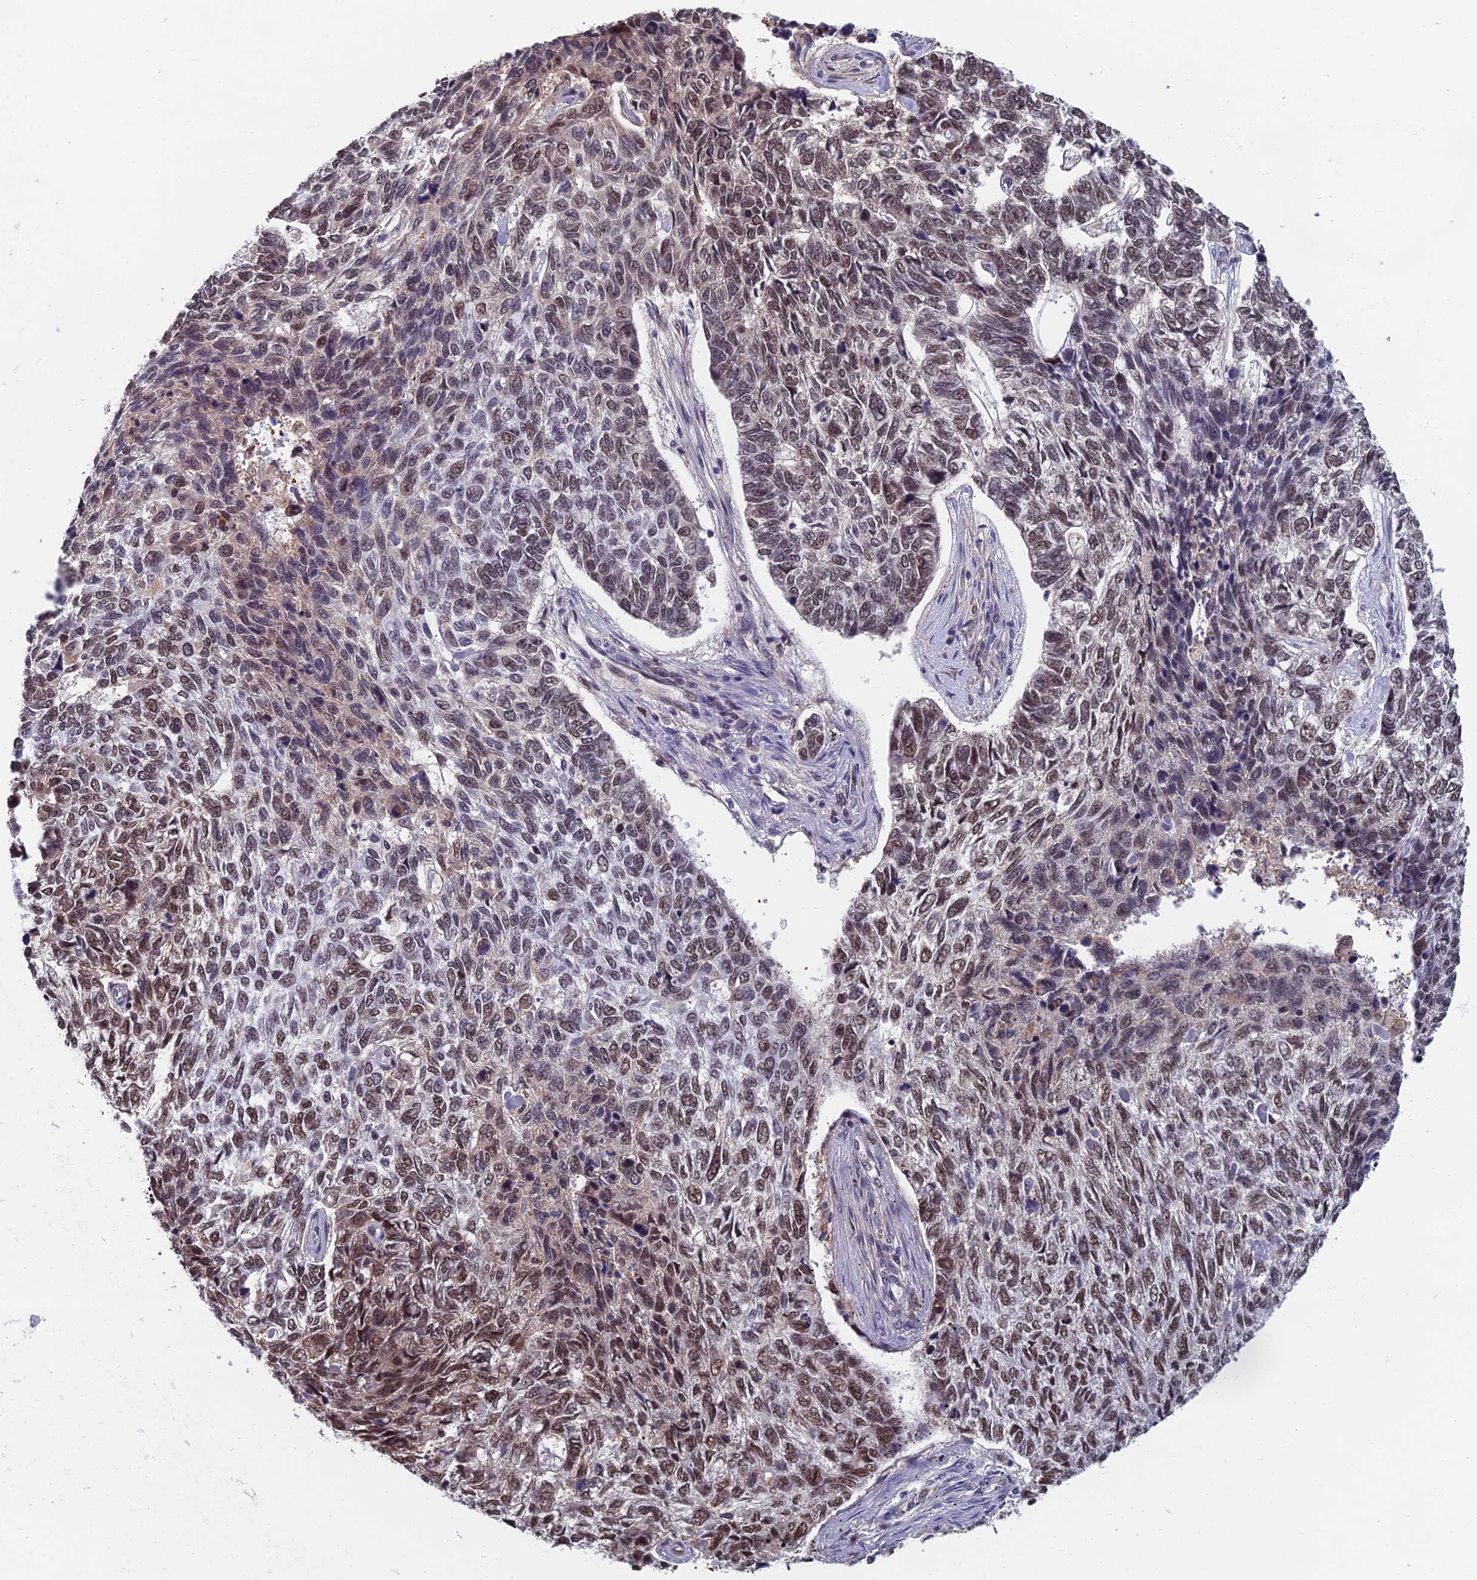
{"staining": {"intensity": "moderate", "quantity": "<25%", "location": "nuclear"}, "tissue": "skin cancer", "cell_type": "Tumor cells", "image_type": "cancer", "snomed": [{"axis": "morphology", "description": "Basal cell carcinoma"}, {"axis": "topography", "description": "Skin"}], "caption": "Moderate nuclear positivity is identified in about <25% of tumor cells in skin cancer (basal cell carcinoma). (DAB IHC, brown staining for protein, blue staining for nuclei).", "gene": "TAF13", "patient": {"sex": "female", "age": 65}}